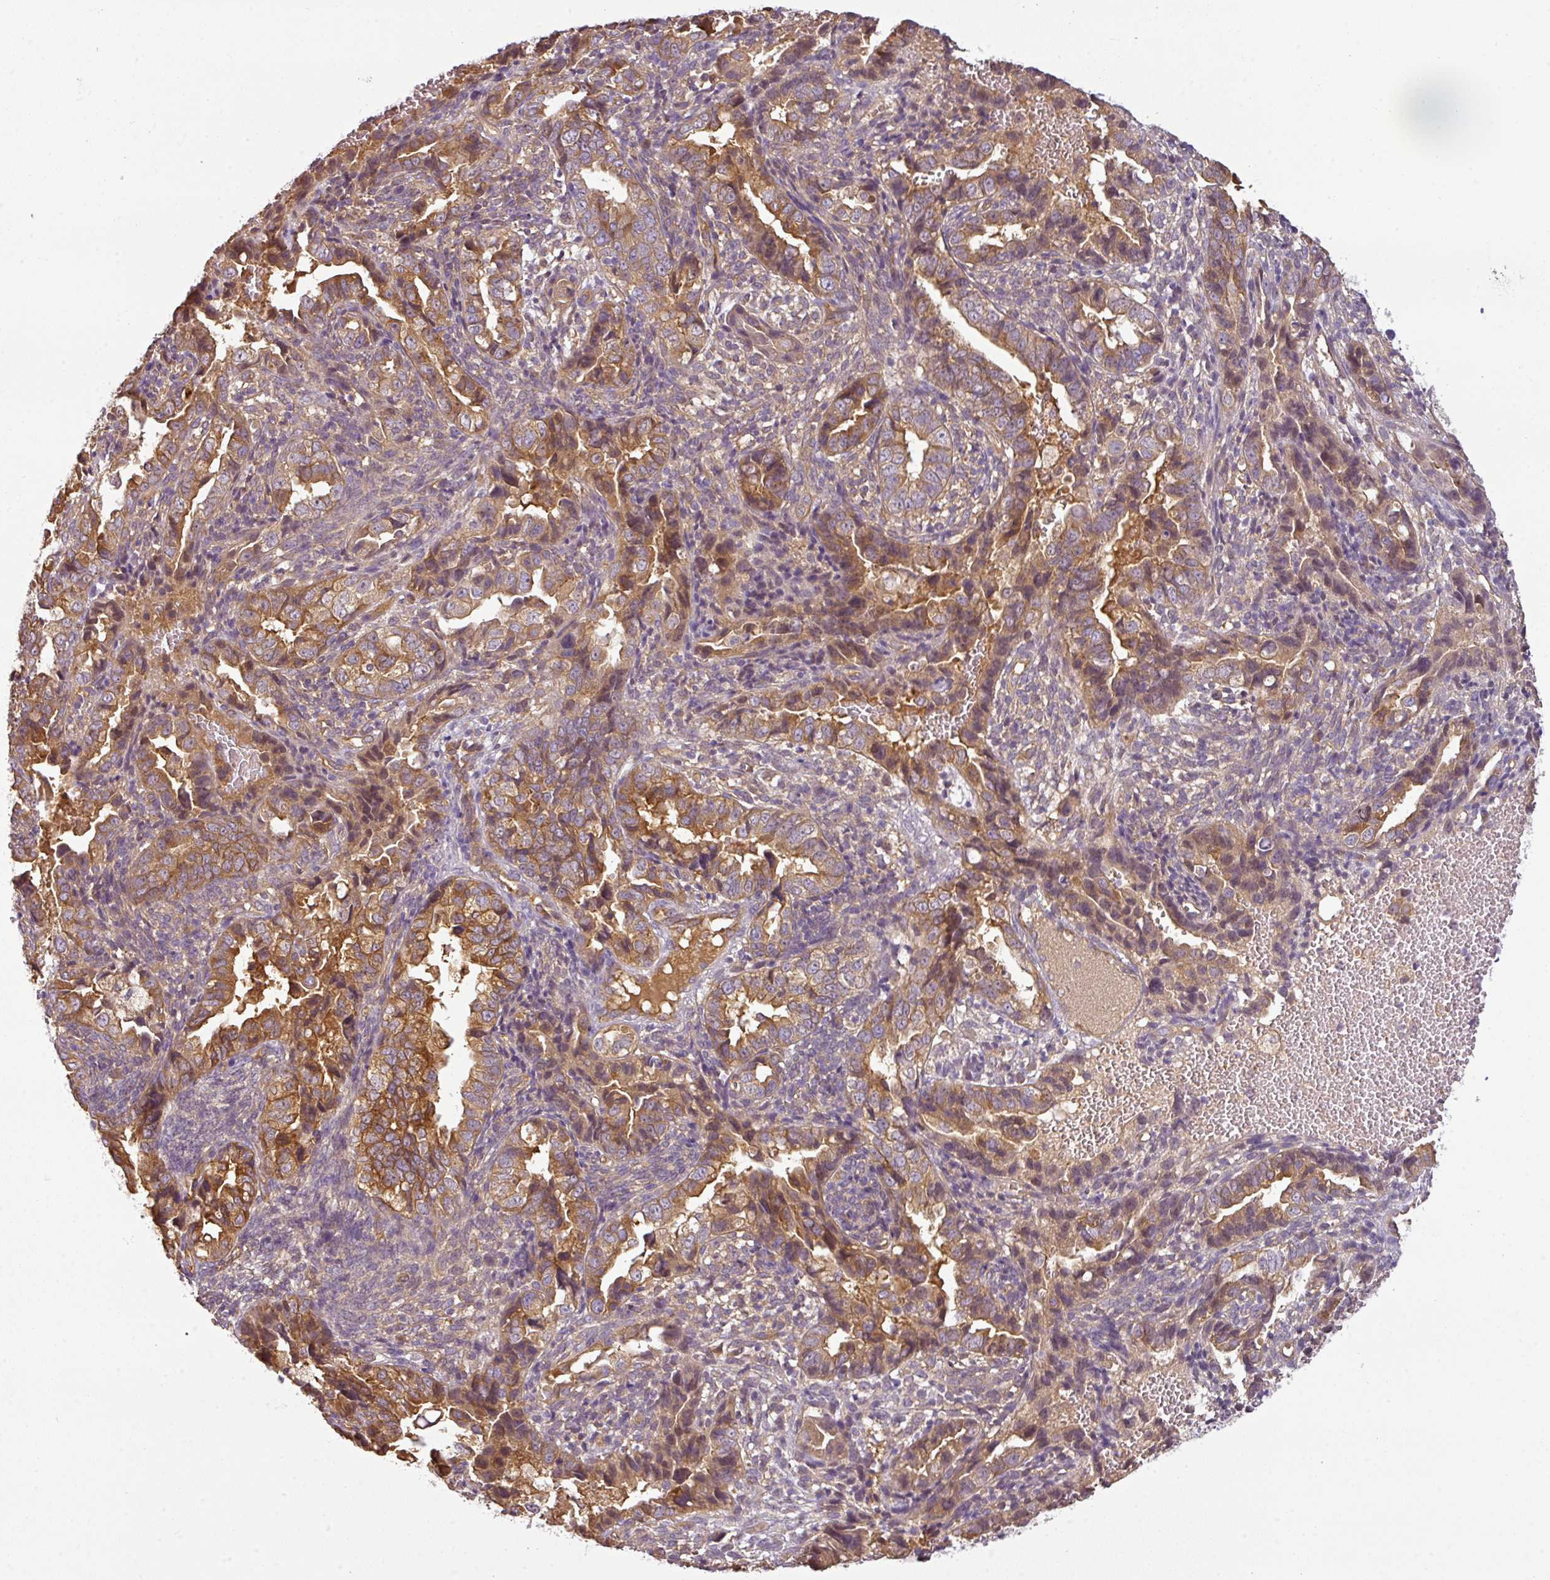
{"staining": {"intensity": "moderate", "quantity": ">75%", "location": "cytoplasmic/membranous"}, "tissue": "endometrial cancer", "cell_type": "Tumor cells", "image_type": "cancer", "snomed": [{"axis": "morphology", "description": "Adenocarcinoma, NOS"}, {"axis": "topography", "description": "Endometrium"}], "caption": "An immunohistochemistry (IHC) micrograph of tumor tissue is shown. Protein staining in brown shows moderate cytoplasmic/membranous positivity in endometrial cancer within tumor cells. The staining is performed using DAB brown chromogen to label protein expression. The nuclei are counter-stained blue using hematoxylin.", "gene": "ANKRD18A", "patient": {"sex": "female", "age": 57}}